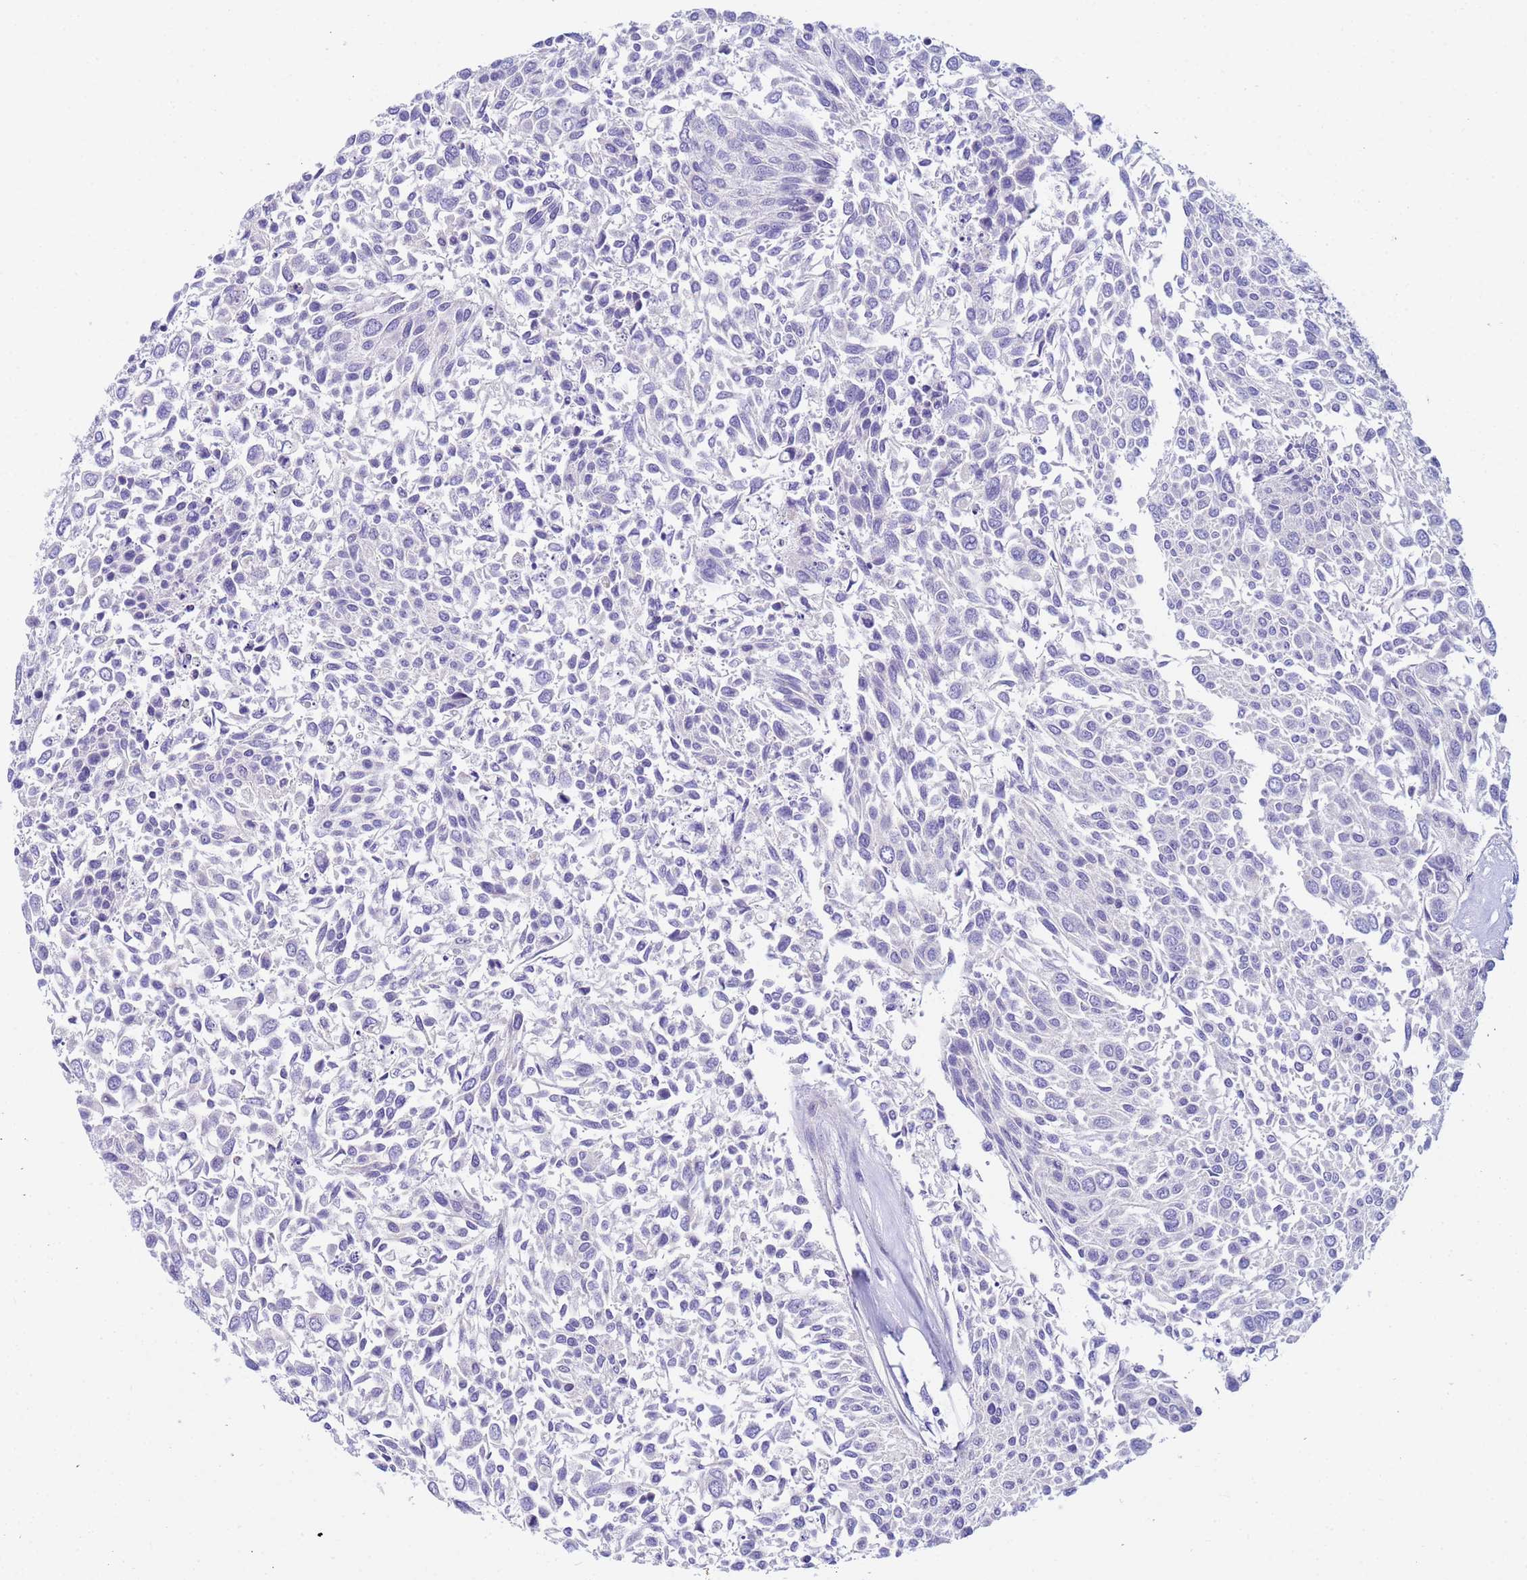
{"staining": {"intensity": "negative", "quantity": "none", "location": "none"}, "tissue": "urothelial cancer", "cell_type": "Tumor cells", "image_type": "cancer", "snomed": [{"axis": "morphology", "description": "Urothelial carcinoma, NOS"}, {"axis": "topography", "description": "Urinary bladder"}], "caption": "A micrograph of urothelial cancer stained for a protein reveals no brown staining in tumor cells.", "gene": "IGSF11", "patient": {"sex": "male", "age": 55}}